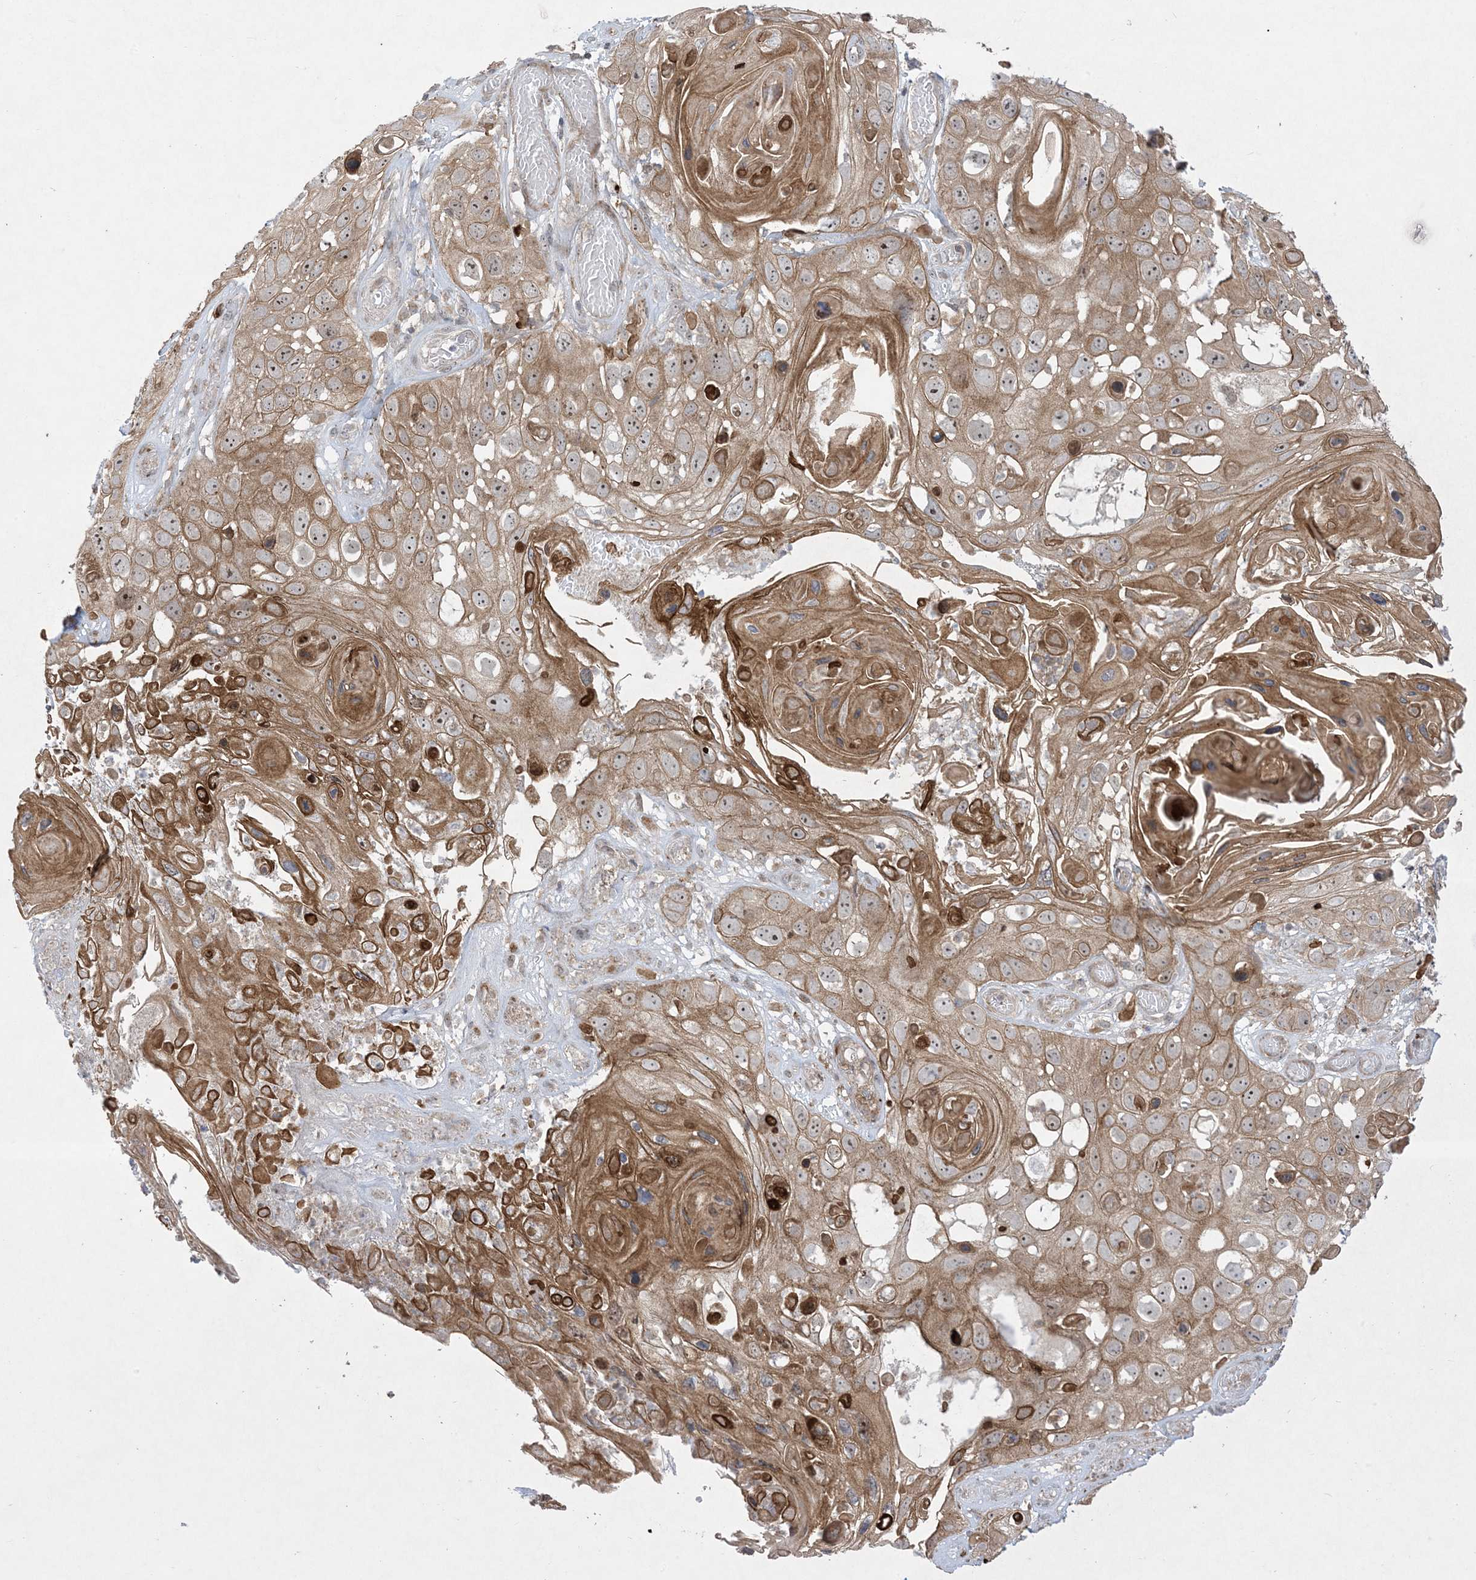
{"staining": {"intensity": "moderate", "quantity": ">75%", "location": "cytoplasmic/membranous,nuclear"}, "tissue": "skin cancer", "cell_type": "Tumor cells", "image_type": "cancer", "snomed": [{"axis": "morphology", "description": "Squamous cell carcinoma, NOS"}, {"axis": "topography", "description": "Skin"}], "caption": "Protein staining reveals moderate cytoplasmic/membranous and nuclear expression in approximately >75% of tumor cells in skin cancer.", "gene": "SOGA3", "patient": {"sex": "male", "age": 55}}